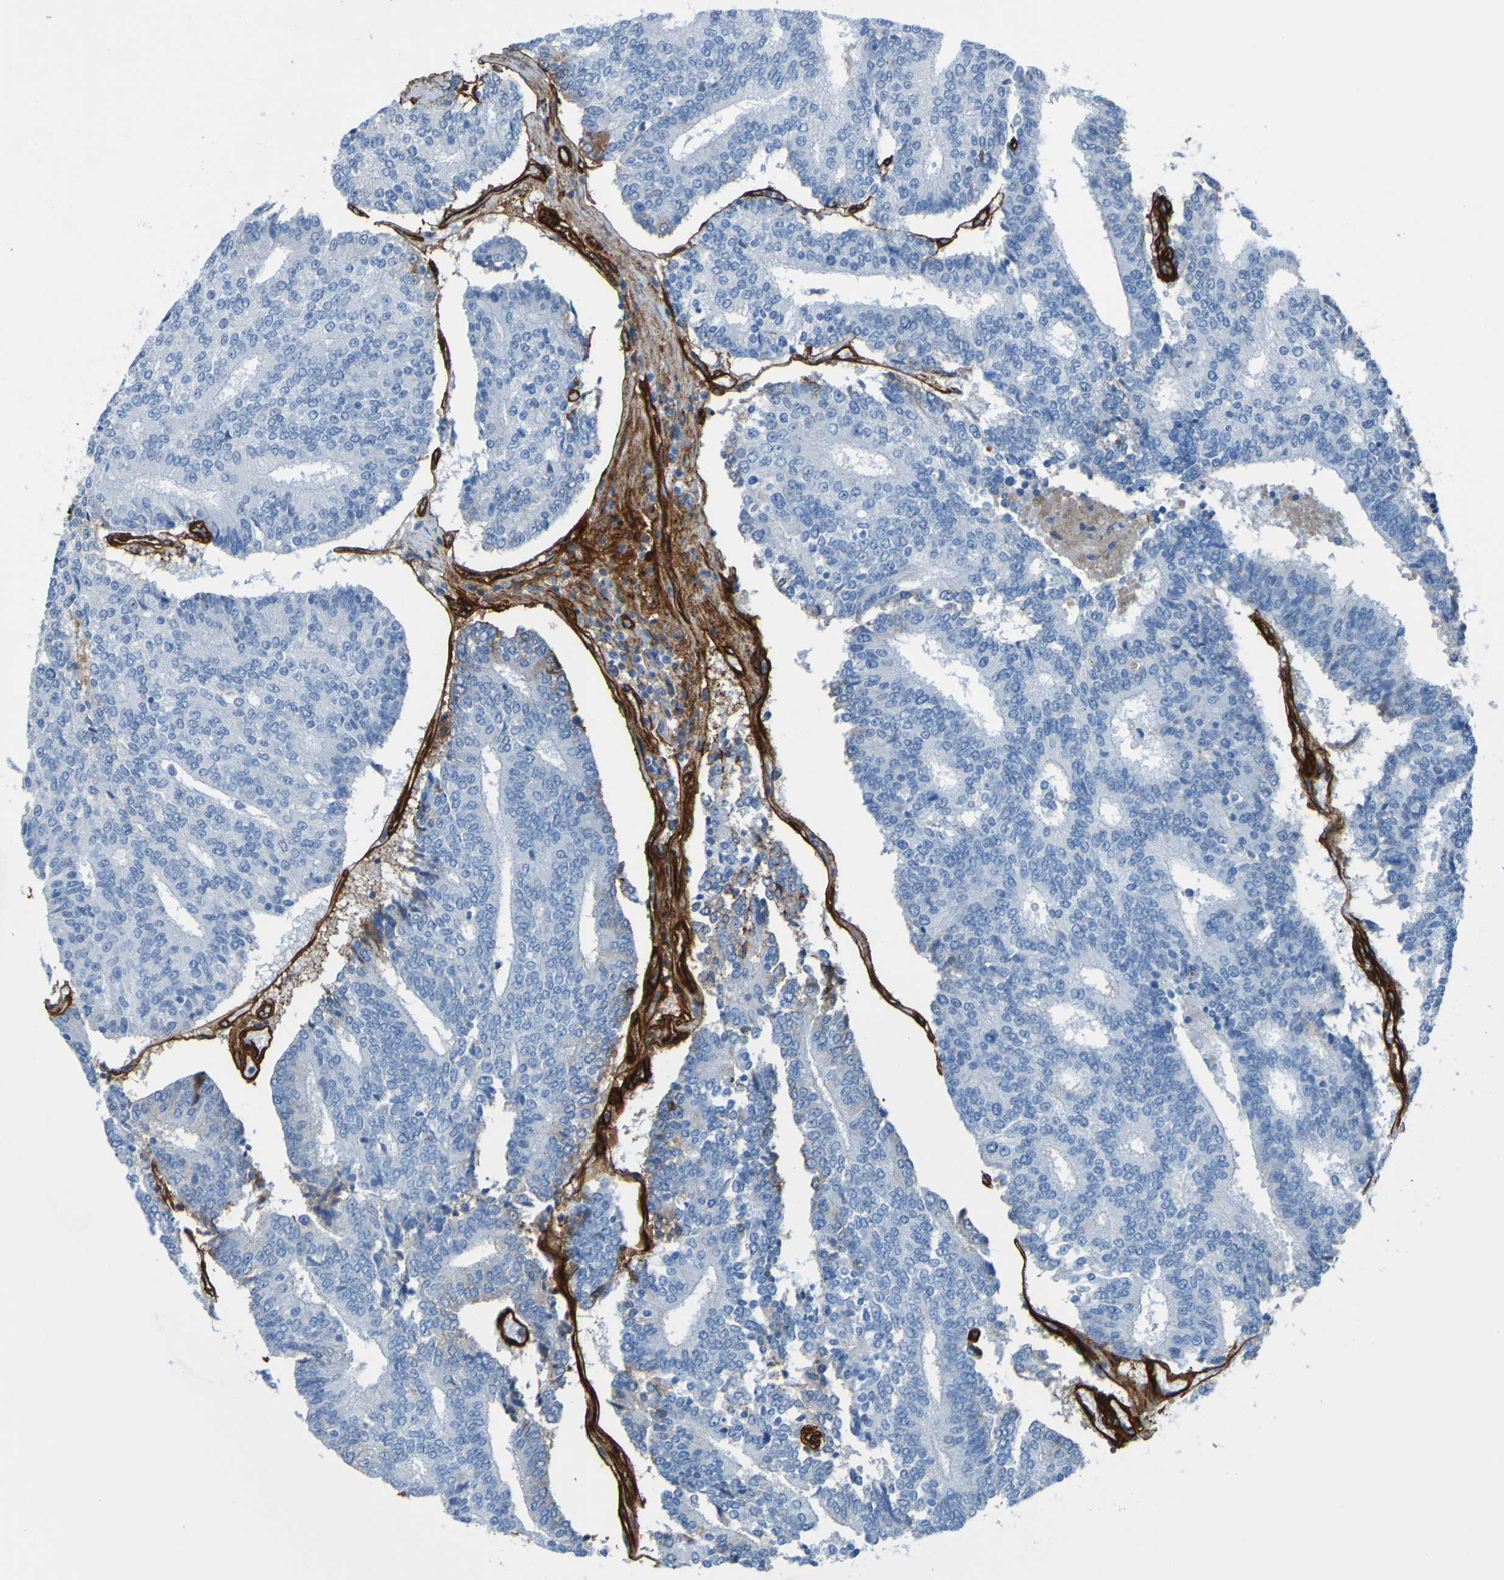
{"staining": {"intensity": "negative", "quantity": "none", "location": "none"}, "tissue": "prostate cancer", "cell_type": "Tumor cells", "image_type": "cancer", "snomed": [{"axis": "morphology", "description": "Normal tissue, NOS"}, {"axis": "morphology", "description": "Adenocarcinoma, High grade"}, {"axis": "topography", "description": "Prostate"}, {"axis": "topography", "description": "Seminal veicle"}], "caption": "This histopathology image is of prostate cancer stained with immunohistochemistry (IHC) to label a protein in brown with the nuclei are counter-stained blue. There is no expression in tumor cells.", "gene": "COL4A2", "patient": {"sex": "male", "age": 55}}